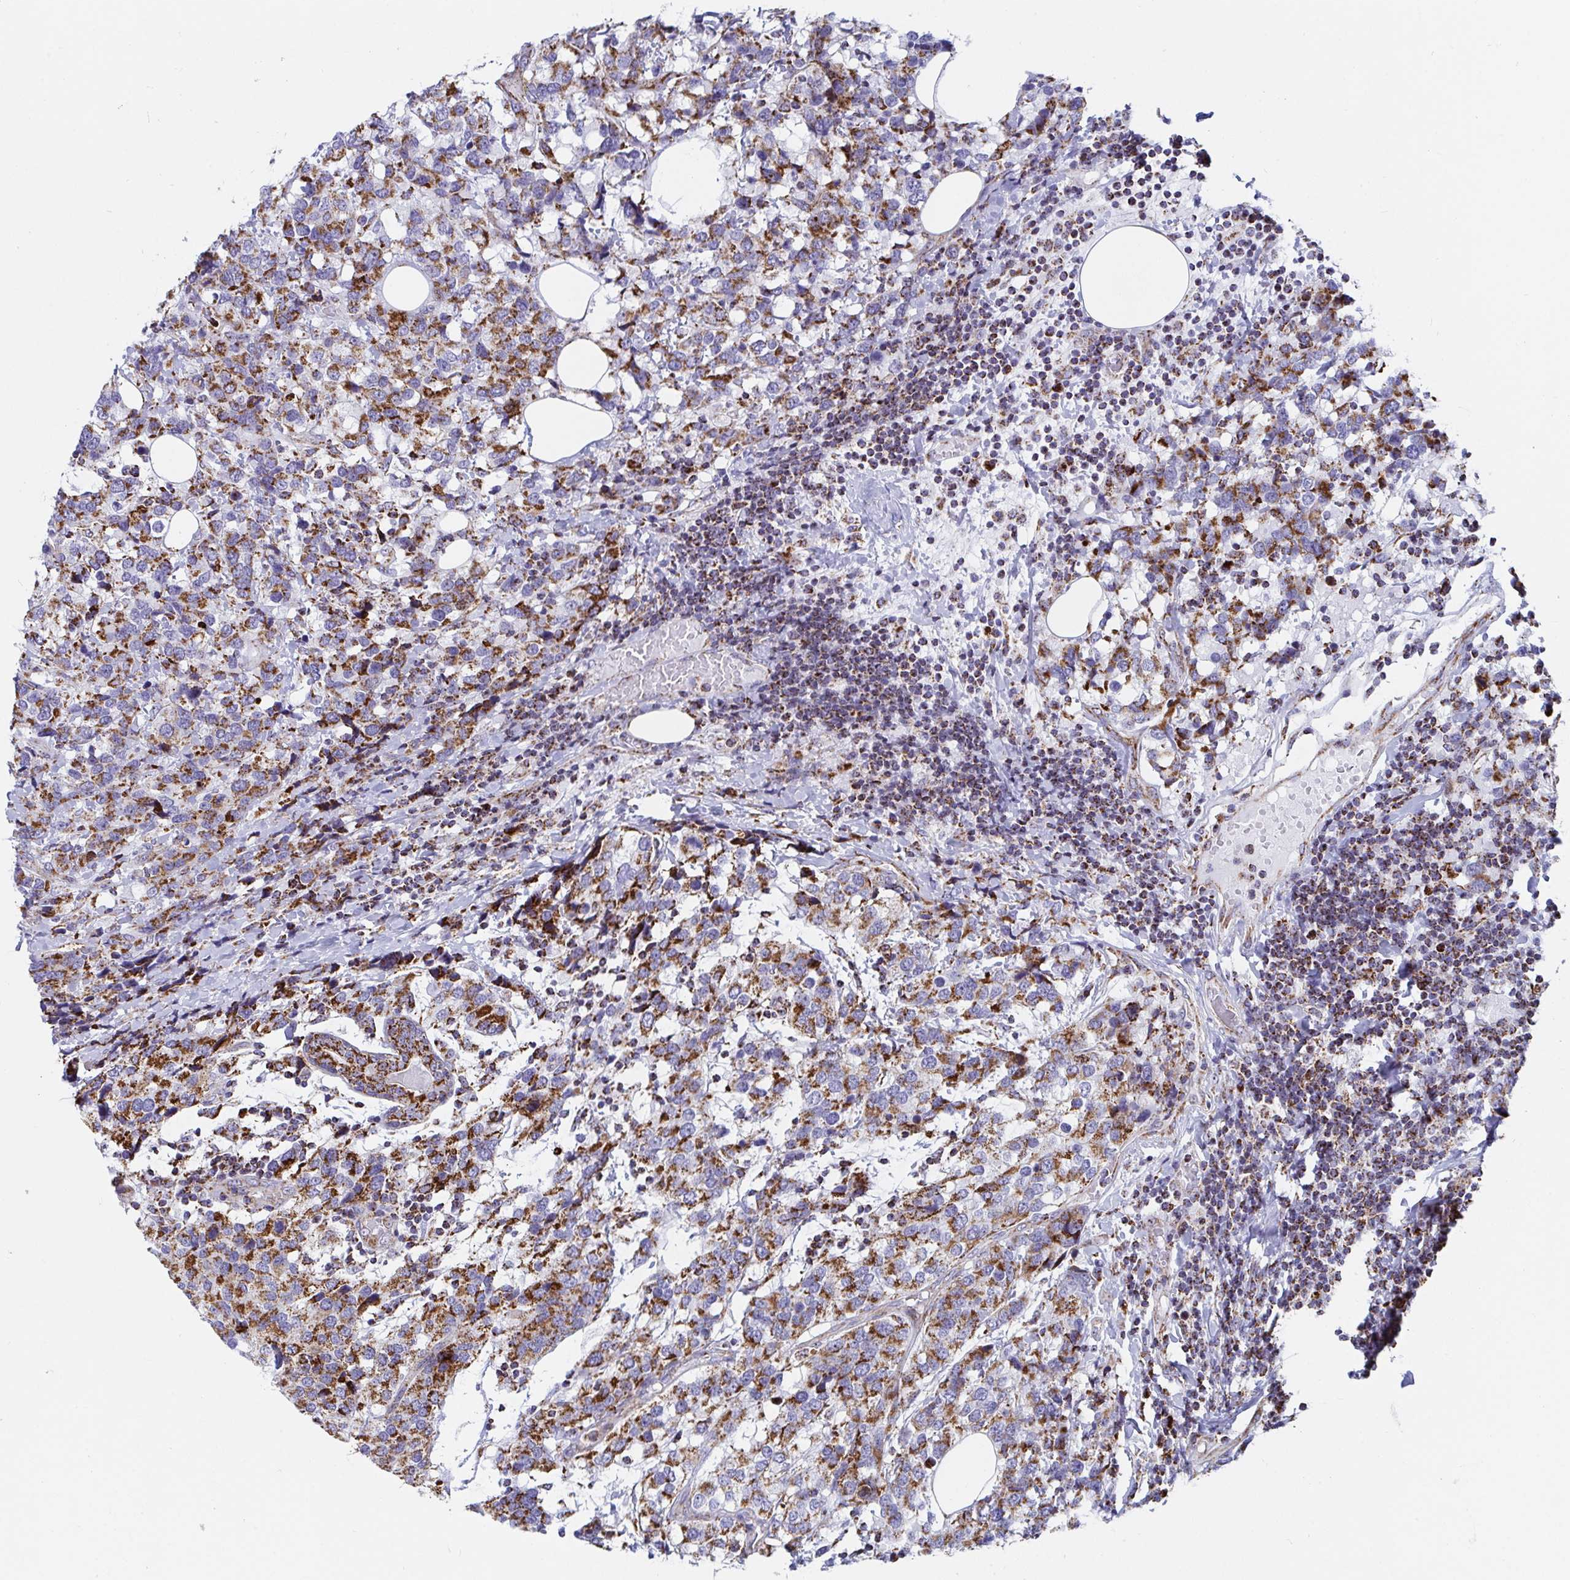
{"staining": {"intensity": "moderate", "quantity": ">75%", "location": "cytoplasmic/membranous"}, "tissue": "breast cancer", "cell_type": "Tumor cells", "image_type": "cancer", "snomed": [{"axis": "morphology", "description": "Lobular carcinoma"}, {"axis": "topography", "description": "Breast"}], "caption": "Tumor cells reveal medium levels of moderate cytoplasmic/membranous expression in approximately >75% of cells in human breast lobular carcinoma.", "gene": "ATP5MJ", "patient": {"sex": "female", "age": 59}}